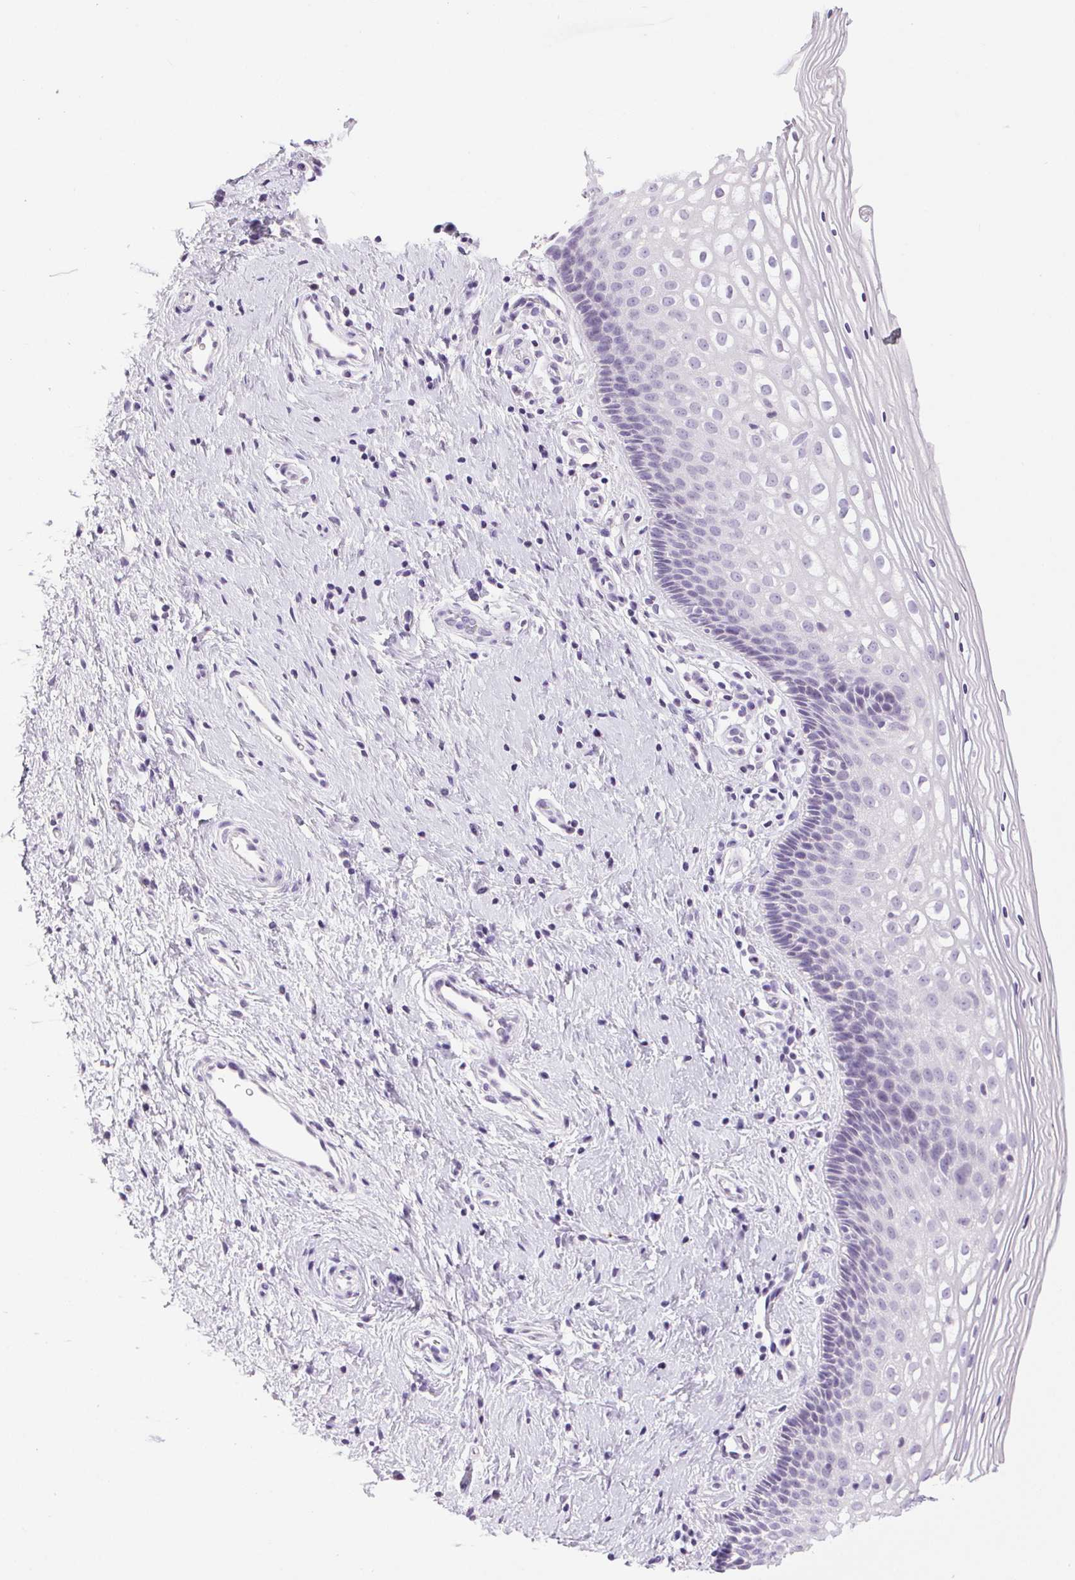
{"staining": {"intensity": "negative", "quantity": "none", "location": "none"}, "tissue": "cervix", "cell_type": "Glandular cells", "image_type": "normal", "snomed": [{"axis": "morphology", "description": "Normal tissue, NOS"}, {"axis": "topography", "description": "Cervix"}], "caption": "Immunohistochemical staining of unremarkable human cervix exhibits no significant expression in glandular cells.", "gene": "TMEM88B", "patient": {"sex": "female", "age": 34}}